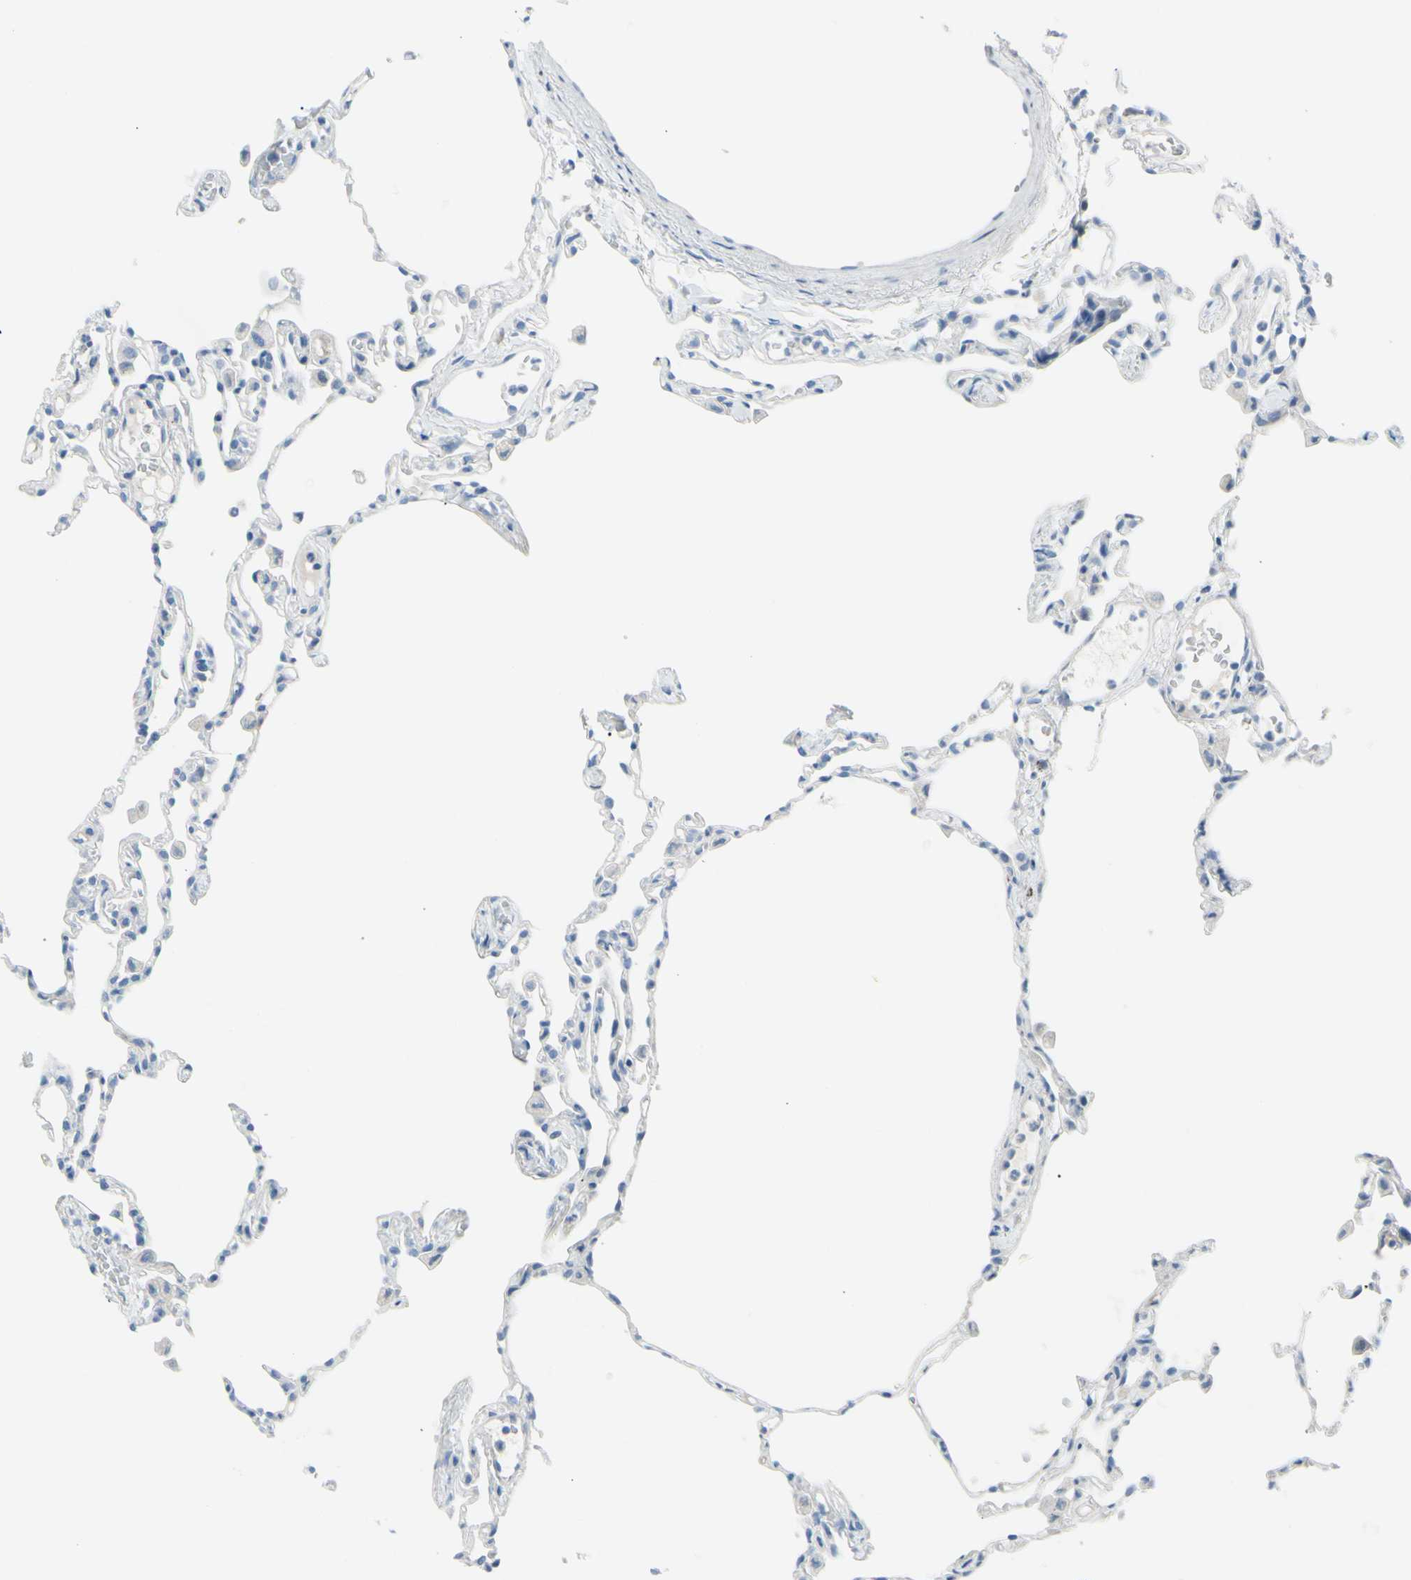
{"staining": {"intensity": "negative", "quantity": "none", "location": "none"}, "tissue": "lung", "cell_type": "Alveolar cells", "image_type": "normal", "snomed": [{"axis": "morphology", "description": "Normal tissue, NOS"}, {"axis": "topography", "description": "Lung"}], "caption": "This is an IHC image of benign human lung. There is no expression in alveolar cells.", "gene": "TFPI2", "patient": {"sex": "female", "age": 49}}